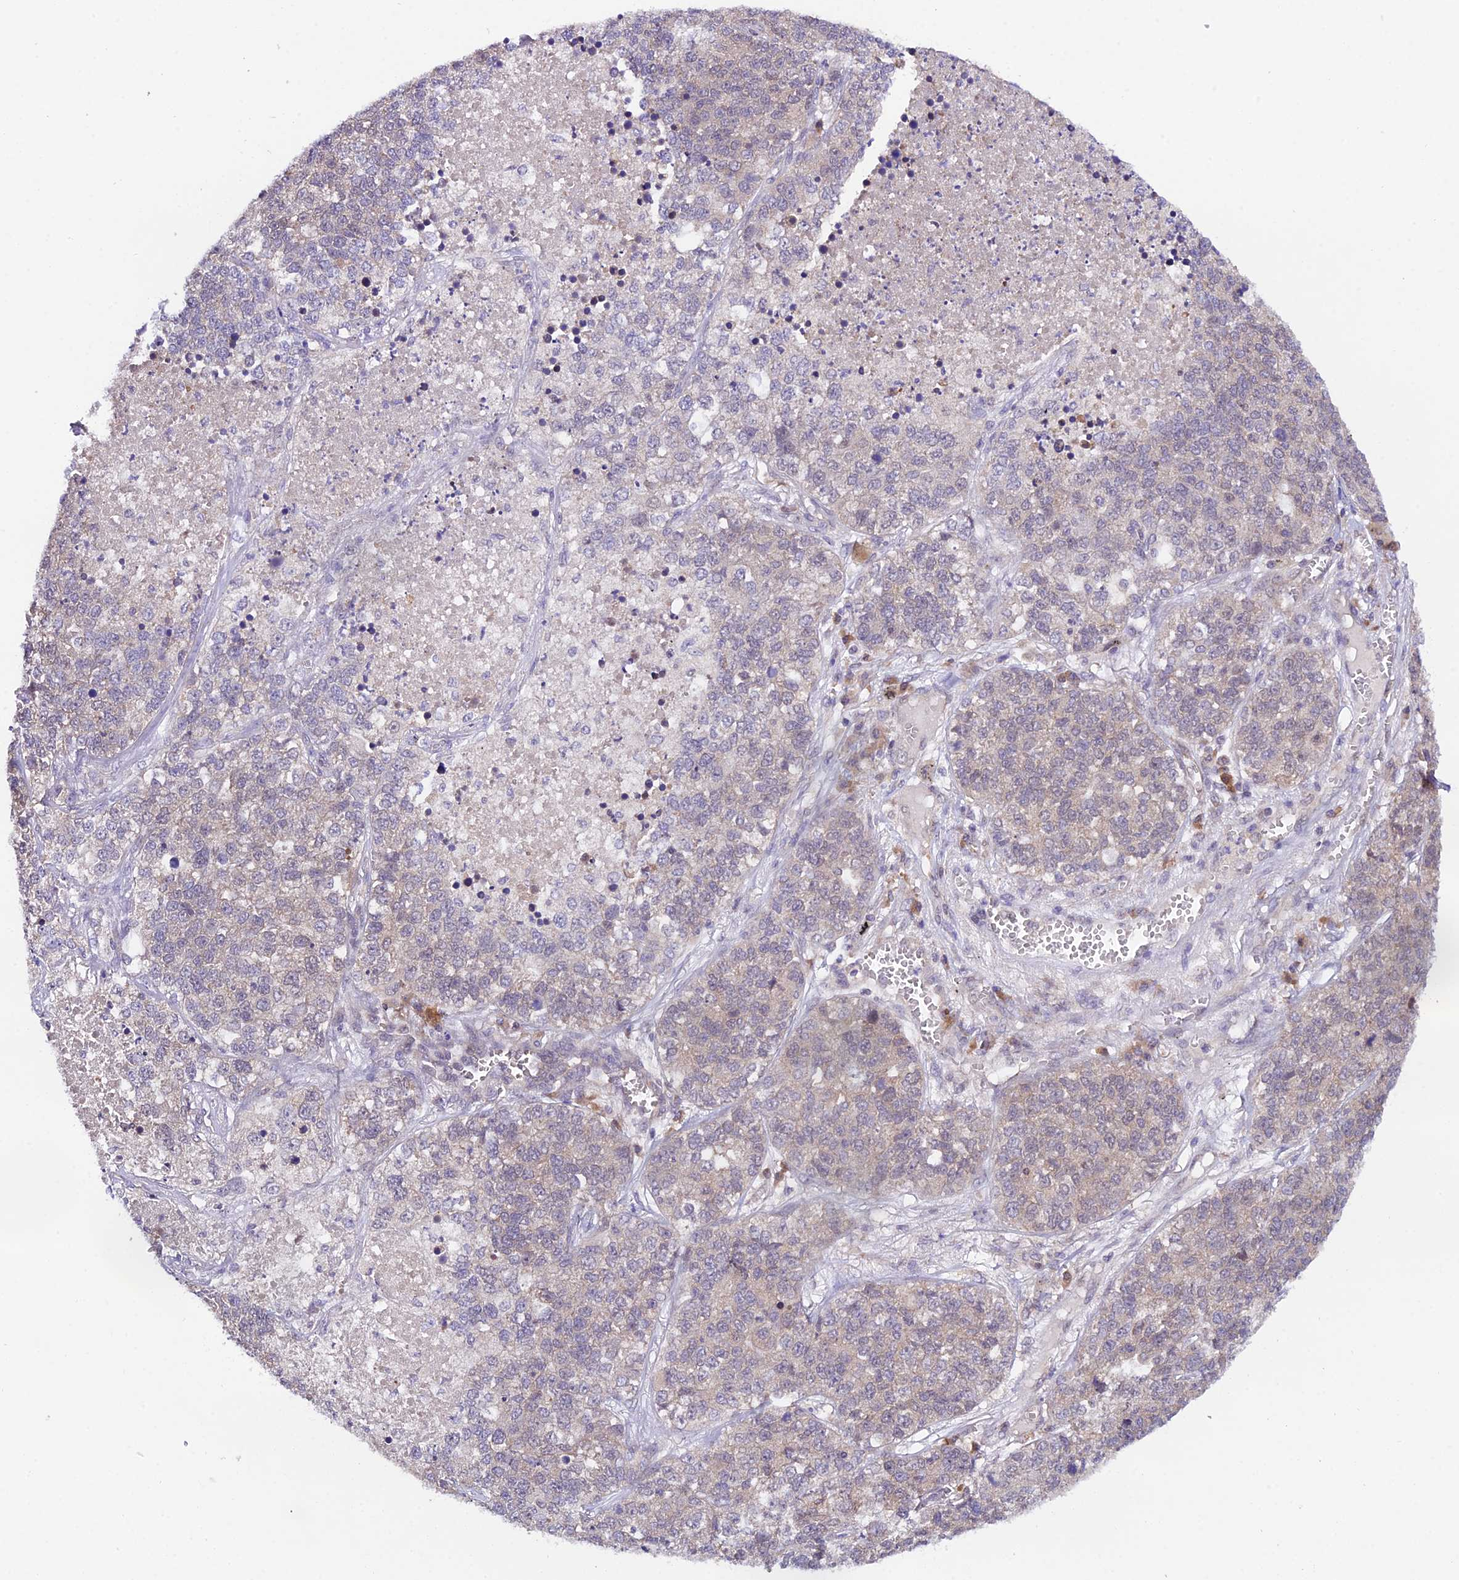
{"staining": {"intensity": "negative", "quantity": "none", "location": "none"}, "tissue": "lung cancer", "cell_type": "Tumor cells", "image_type": "cancer", "snomed": [{"axis": "morphology", "description": "Adenocarcinoma, NOS"}, {"axis": "topography", "description": "Lung"}], "caption": "IHC of lung cancer (adenocarcinoma) shows no expression in tumor cells.", "gene": "TRIM40", "patient": {"sex": "male", "age": 49}}